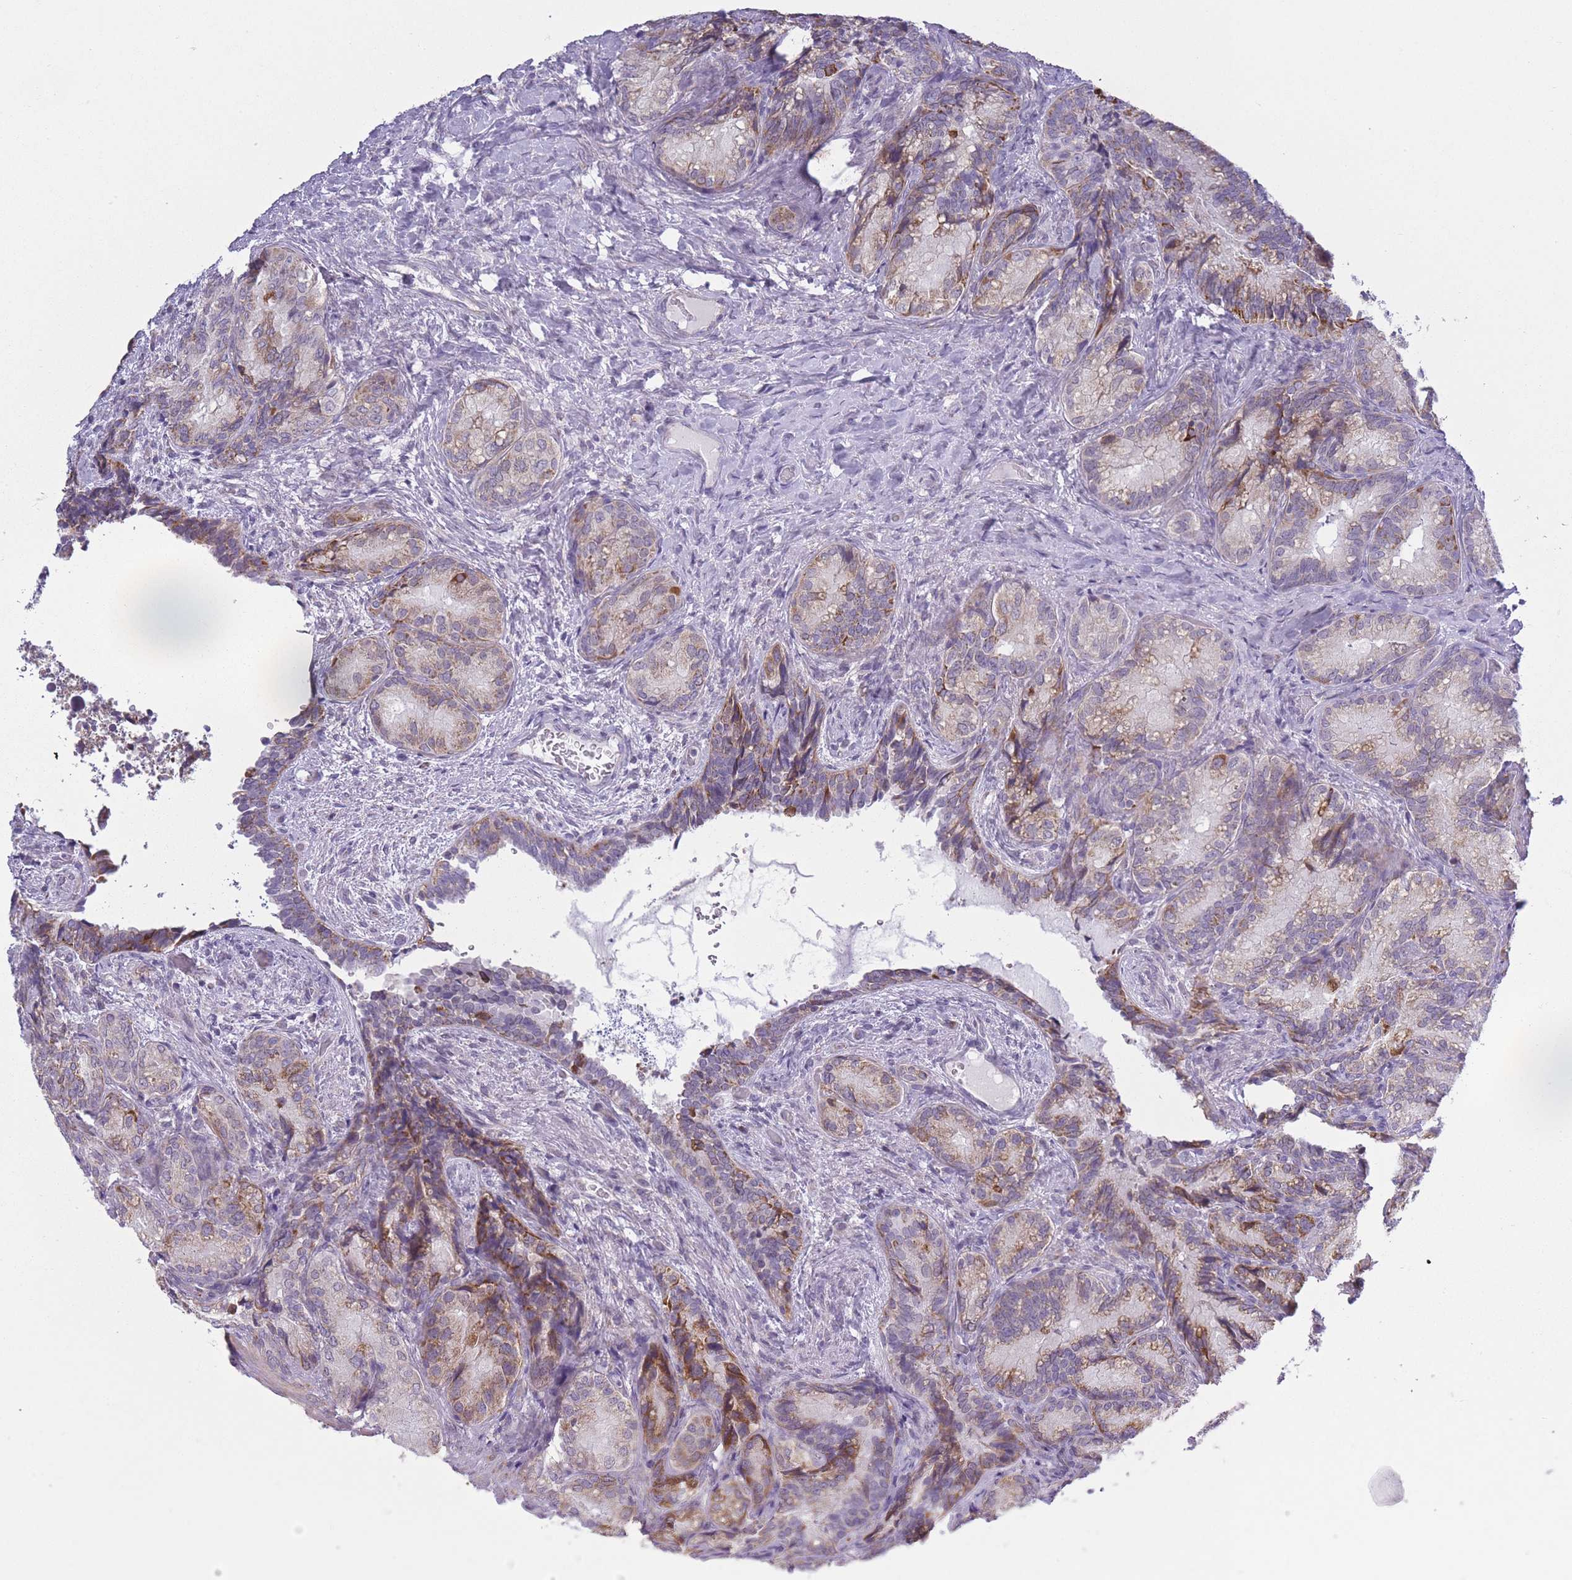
{"staining": {"intensity": "moderate", "quantity": "25%-75%", "location": "cytoplasmic/membranous"}, "tissue": "seminal vesicle", "cell_type": "Glandular cells", "image_type": "normal", "snomed": [{"axis": "morphology", "description": "Normal tissue, NOS"}, {"axis": "topography", "description": "Seminal veicle"}], "caption": "Immunohistochemical staining of unremarkable human seminal vesicle reveals moderate cytoplasmic/membranous protein positivity in approximately 25%-75% of glandular cells. (brown staining indicates protein expression, while blue staining denotes nuclei).", "gene": "ZBTB24", "patient": {"sex": "male", "age": 58}}